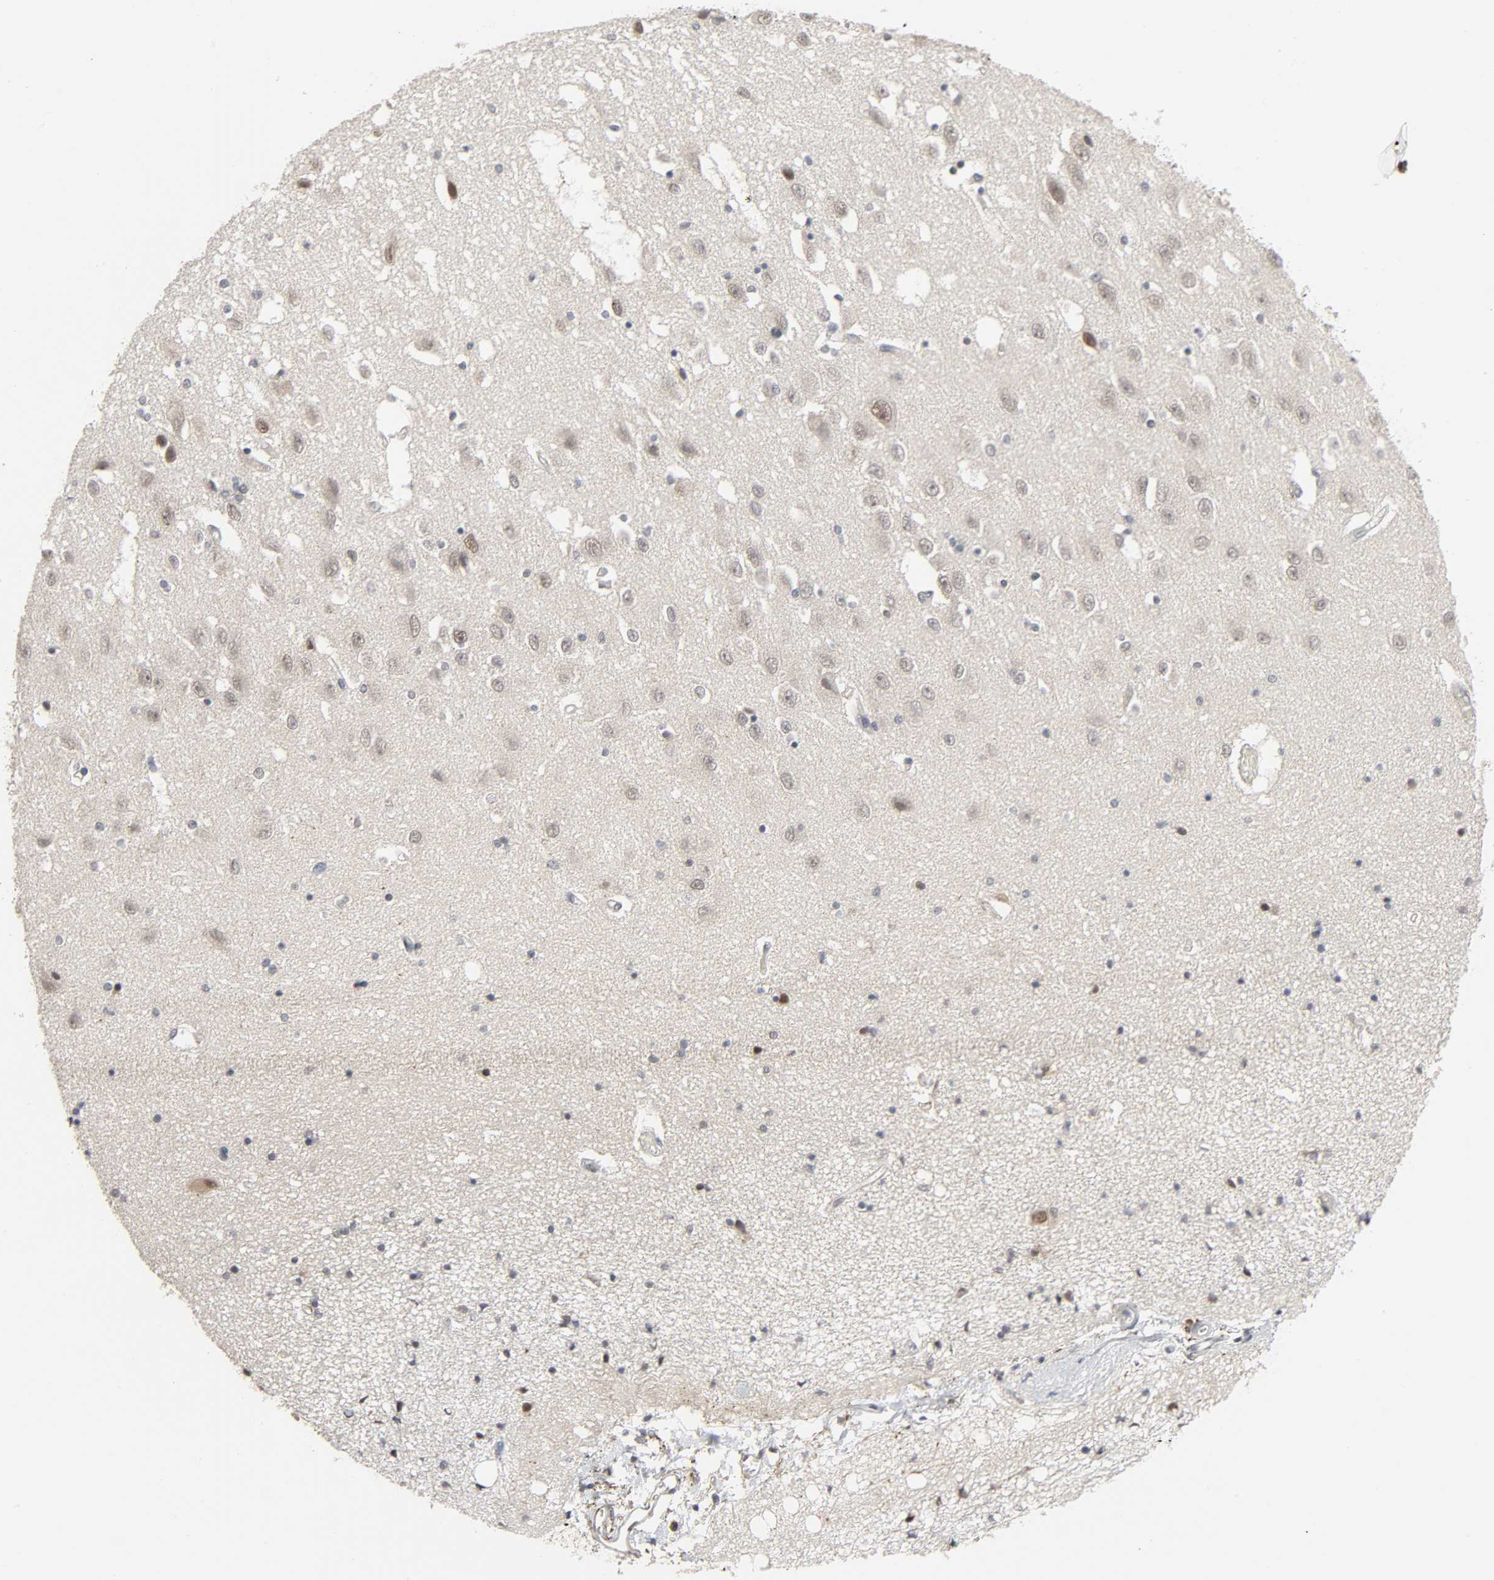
{"staining": {"intensity": "negative", "quantity": "none", "location": "none"}, "tissue": "hippocampus", "cell_type": "Glial cells", "image_type": "normal", "snomed": [{"axis": "morphology", "description": "Normal tissue, NOS"}, {"axis": "topography", "description": "Hippocampus"}], "caption": "Photomicrograph shows no significant protein staining in glial cells of benign hippocampus.", "gene": "ZNF222", "patient": {"sex": "female", "age": 54}}